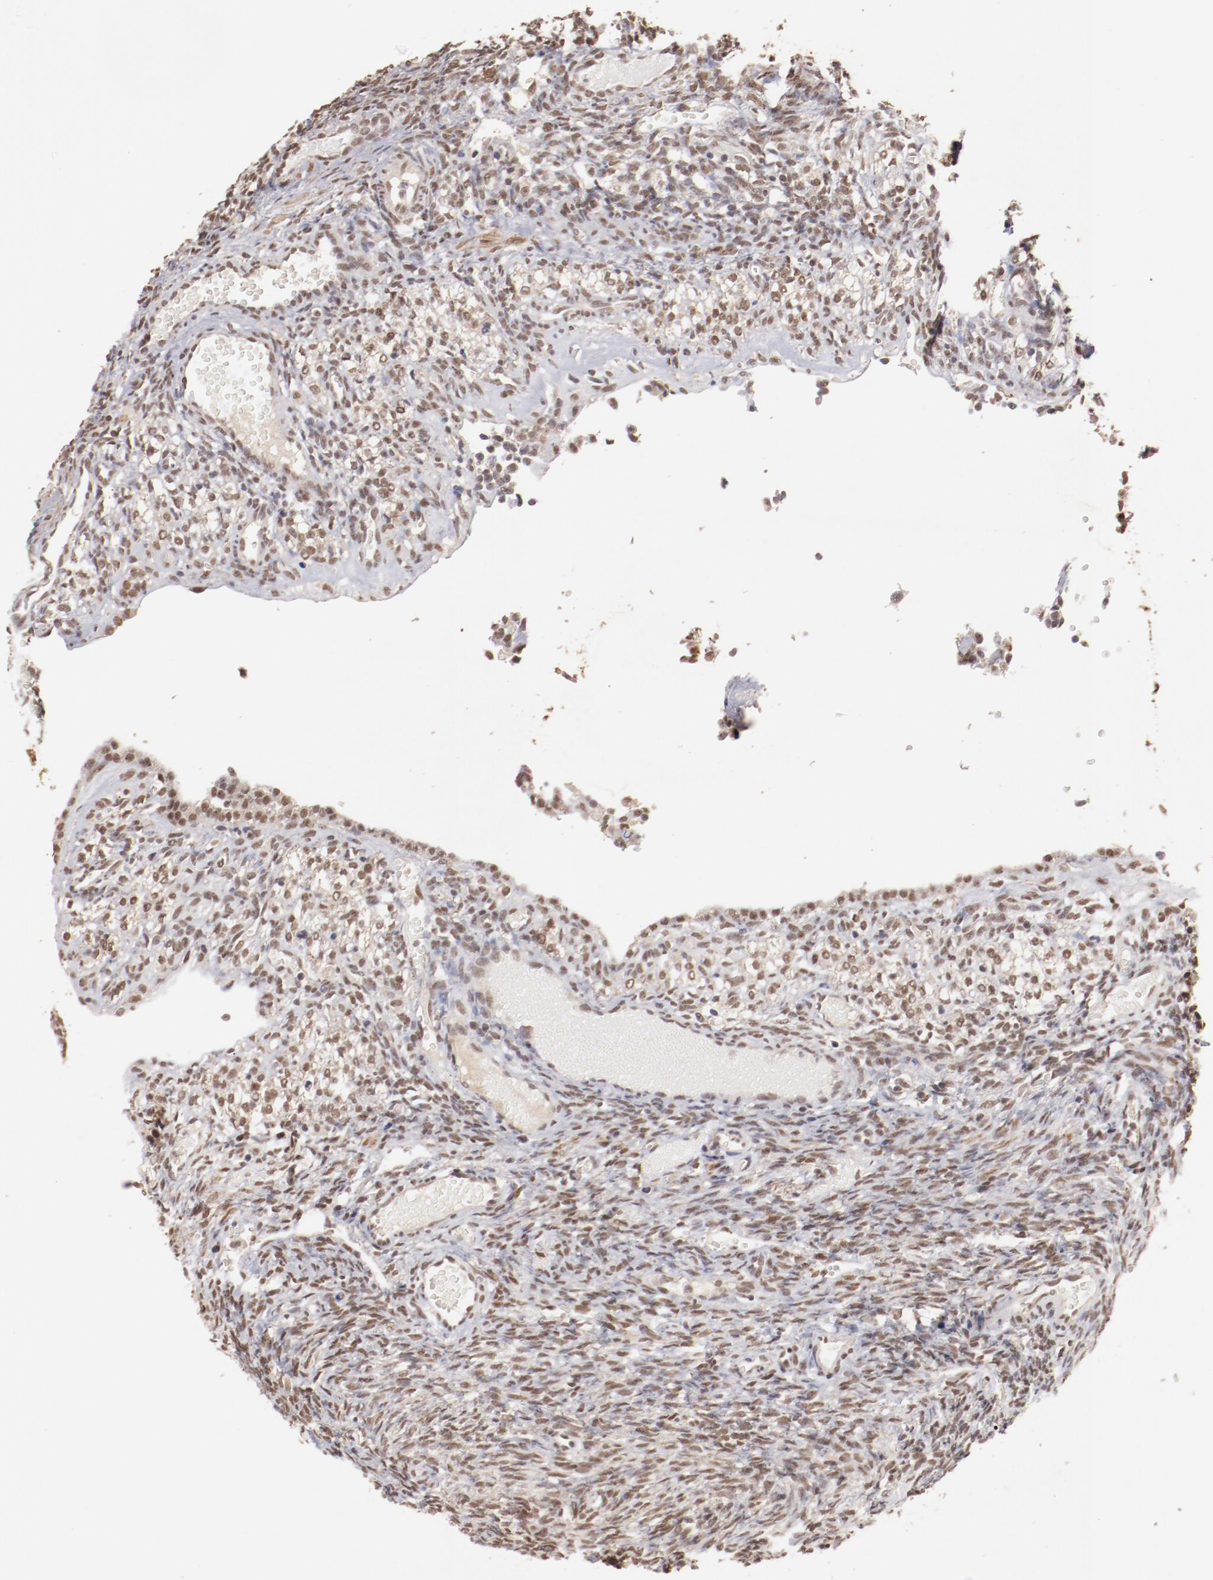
{"staining": {"intensity": "moderate", "quantity": ">75%", "location": "nuclear"}, "tissue": "ovary", "cell_type": "Ovarian stroma cells", "image_type": "normal", "snomed": [{"axis": "morphology", "description": "Normal tissue, NOS"}, {"axis": "topography", "description": "Ovary"}], "caption": "The histopathology image shows immunohistochemical staining of normal ovary. There is moderate nuclear positivity is appreciated in about >75% of ovarian stroma cells.", "gene": "CLOCK", "patient": {"sex": "female", "age": 35}}